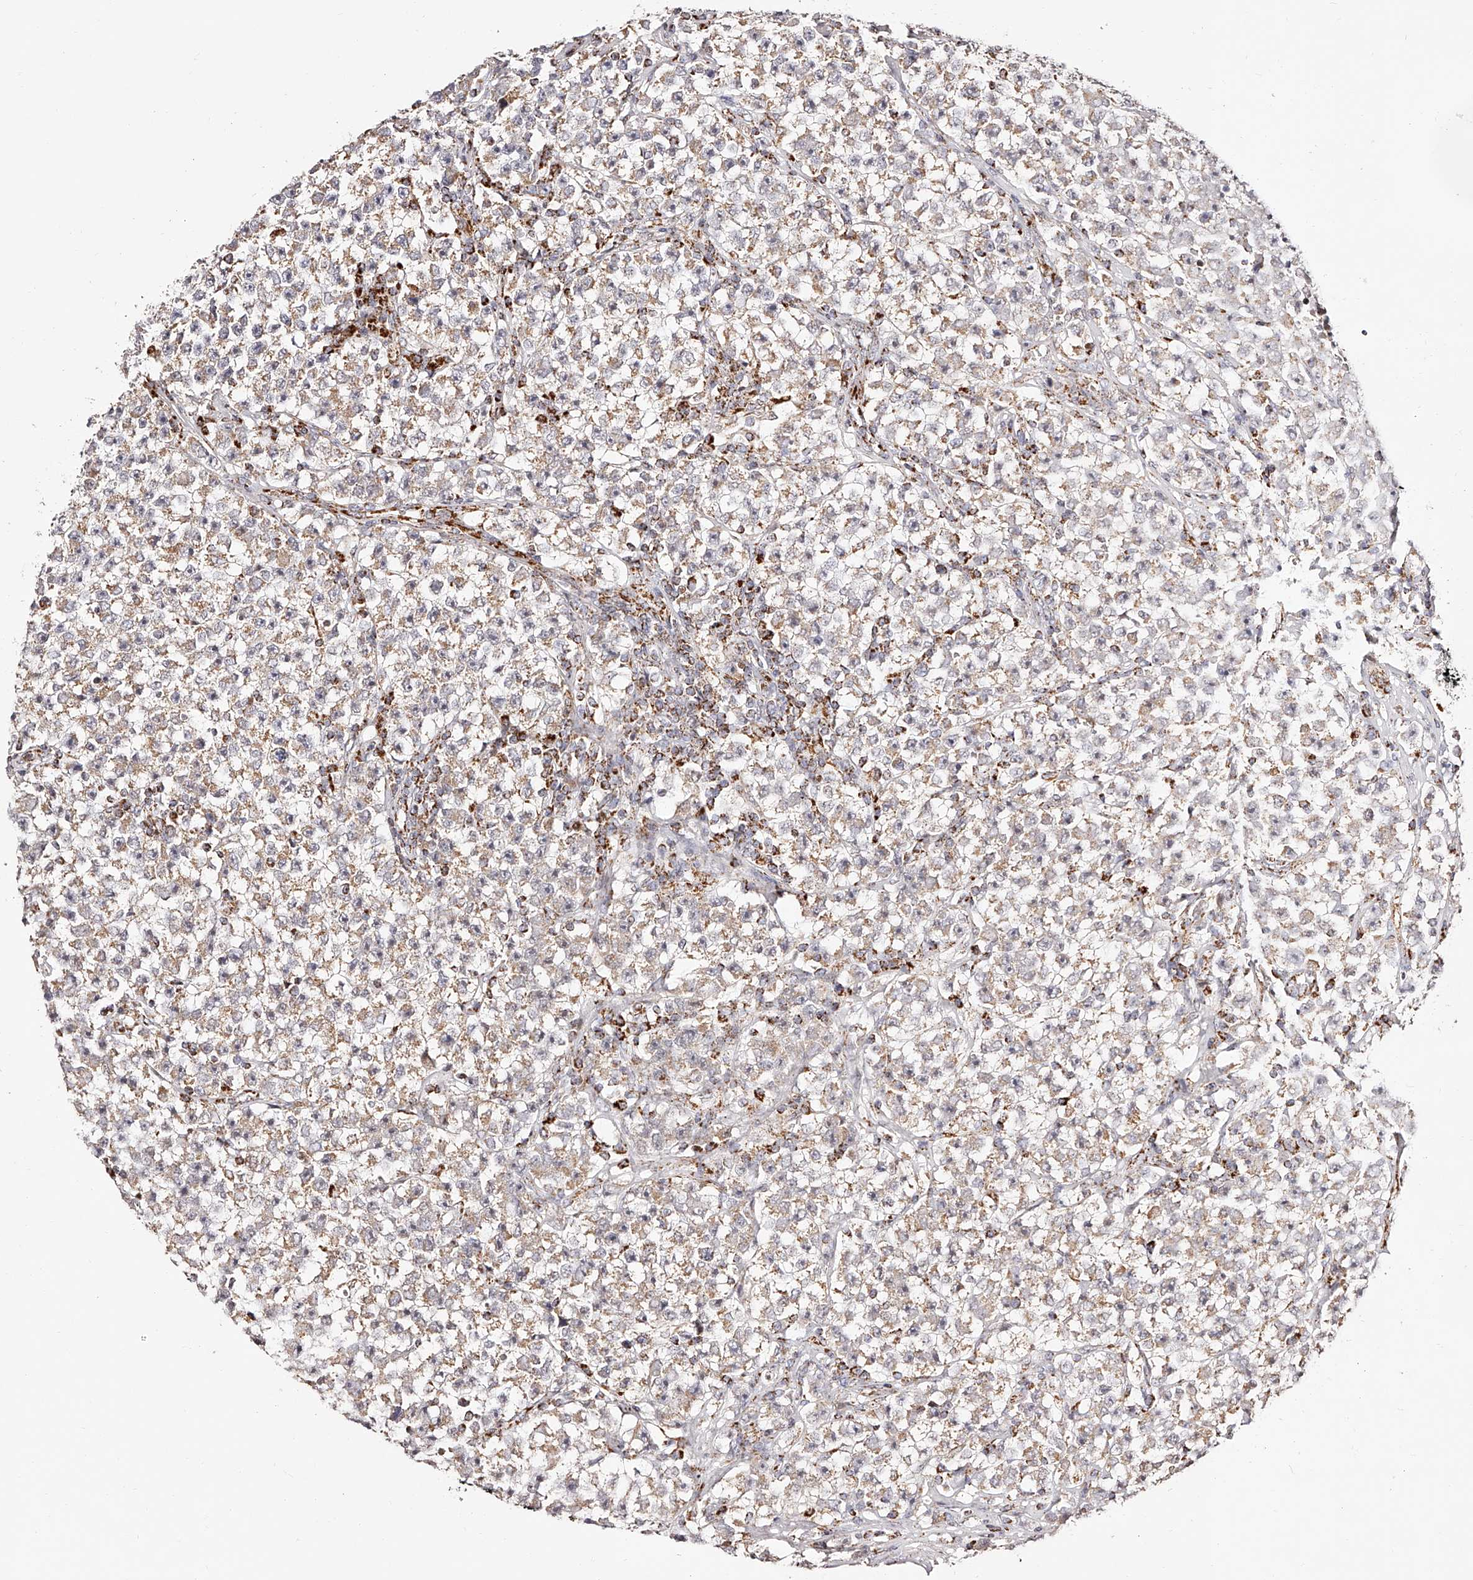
{"staining": {"intensity": "weak", "quantity": "25%-75%", "location": "cytoplasmic/membranous"}, "tissue": "testis cancer", "cell_type": "Tumor cells", "image_type": "cancer", "snomed": [{"axis": "morphology", "description": "Seminoma, NOS"}, {"axis": "topography", "description": "Testis"}], "caption": "Protein positivity by immunohistochemistry (IHC) demonstrates weak cytoplasmic/membranous positivity in approximately 25%-75% of tumor cells in testis seminoma.", "gene": "NDUFV3", "patient": {"sex": "male", "age": 22}}